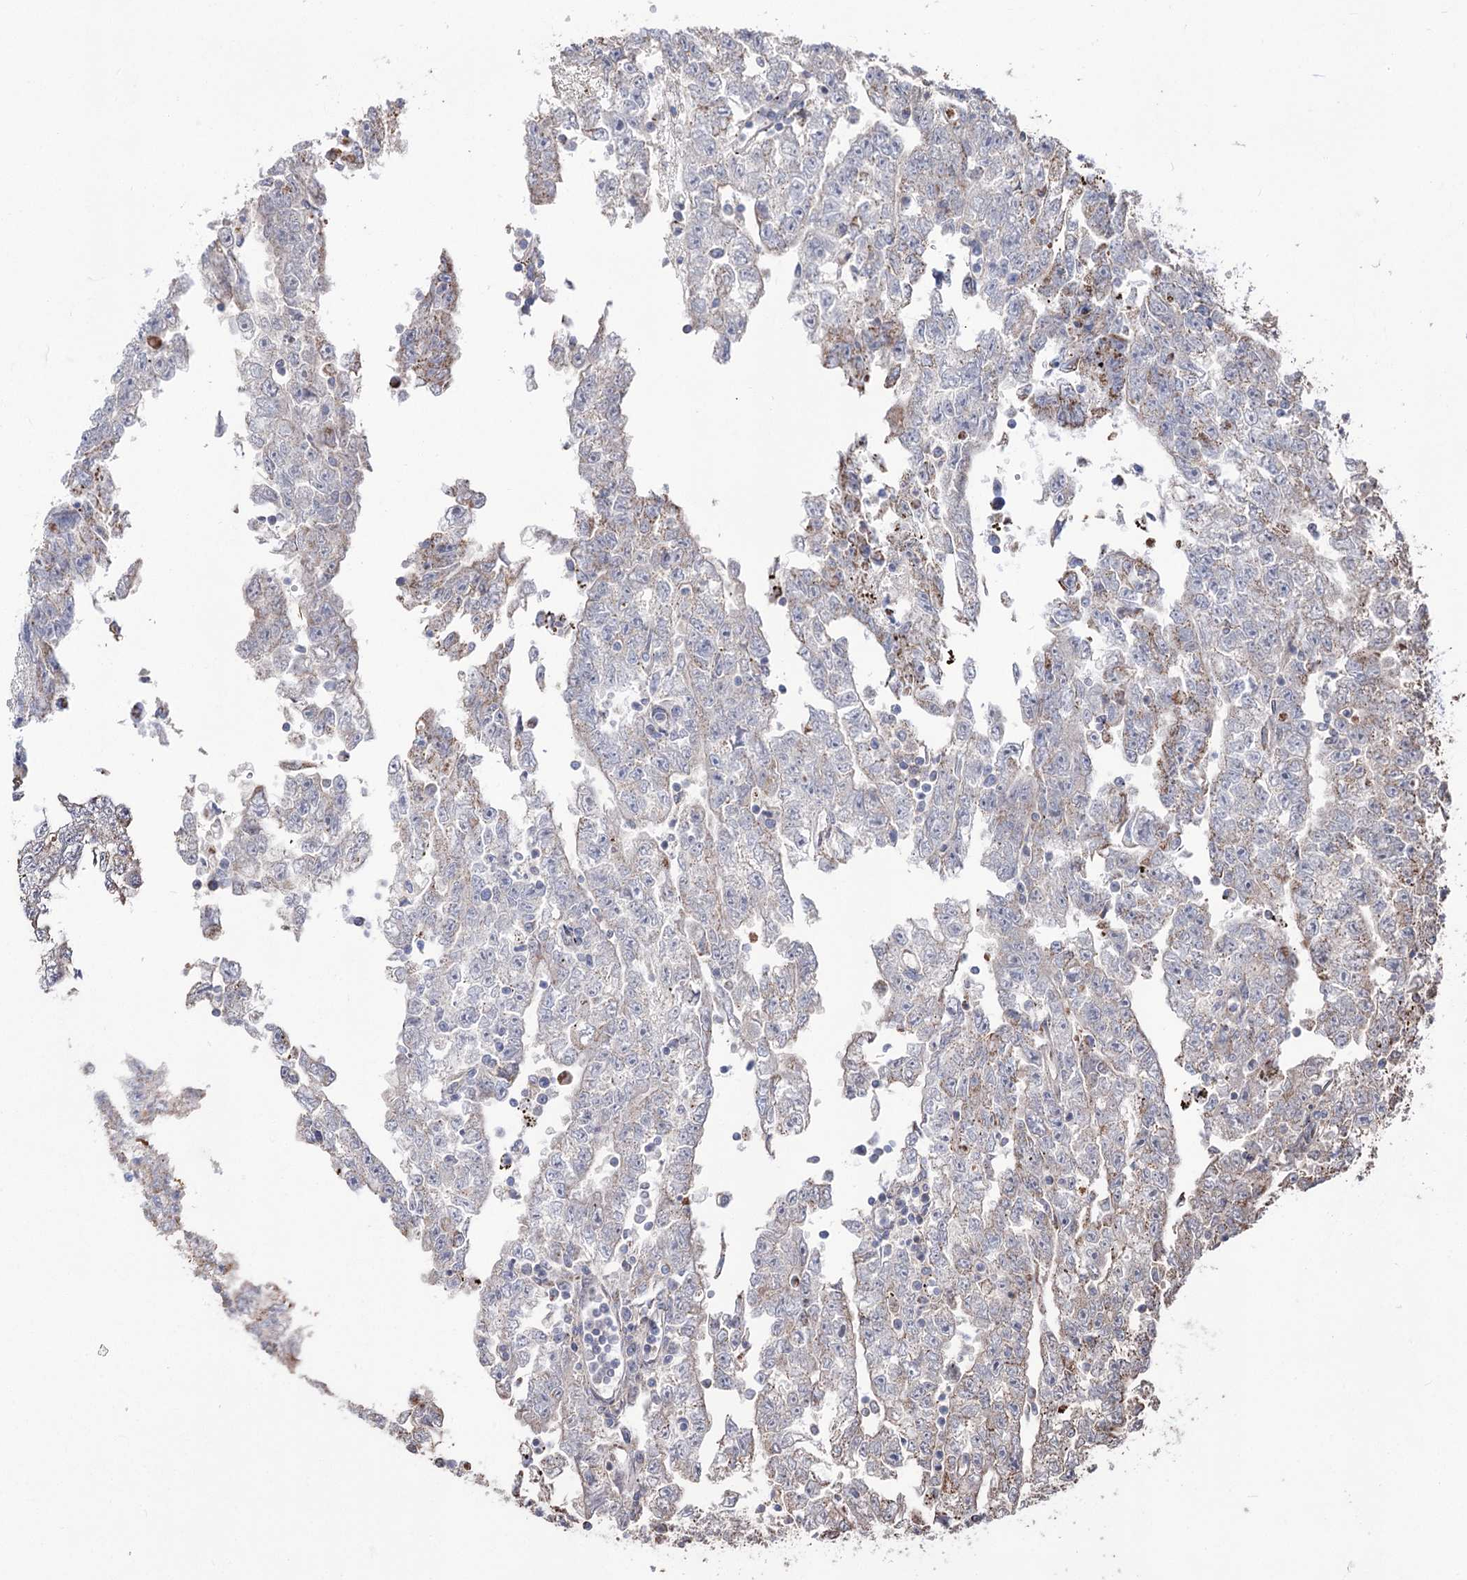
{"staining": {"intensity": "weak", "quantity": "<25%", "location": "cytoplasmic/membranous"}, "tissue": "testis cancer", "cell_type": "Tumor cells", "image_type": "cancer", "snomed": [{"axis": "morphology", "description": "Carcinoma, Embryonal, NOS"}, {"axis": "topography", "description": "Testis"}], "caption": "There is no significant staining in tumor cells of testis cancer.", "gene": "CREB3L4", "patient": {"sex": "male", "age": 25}}